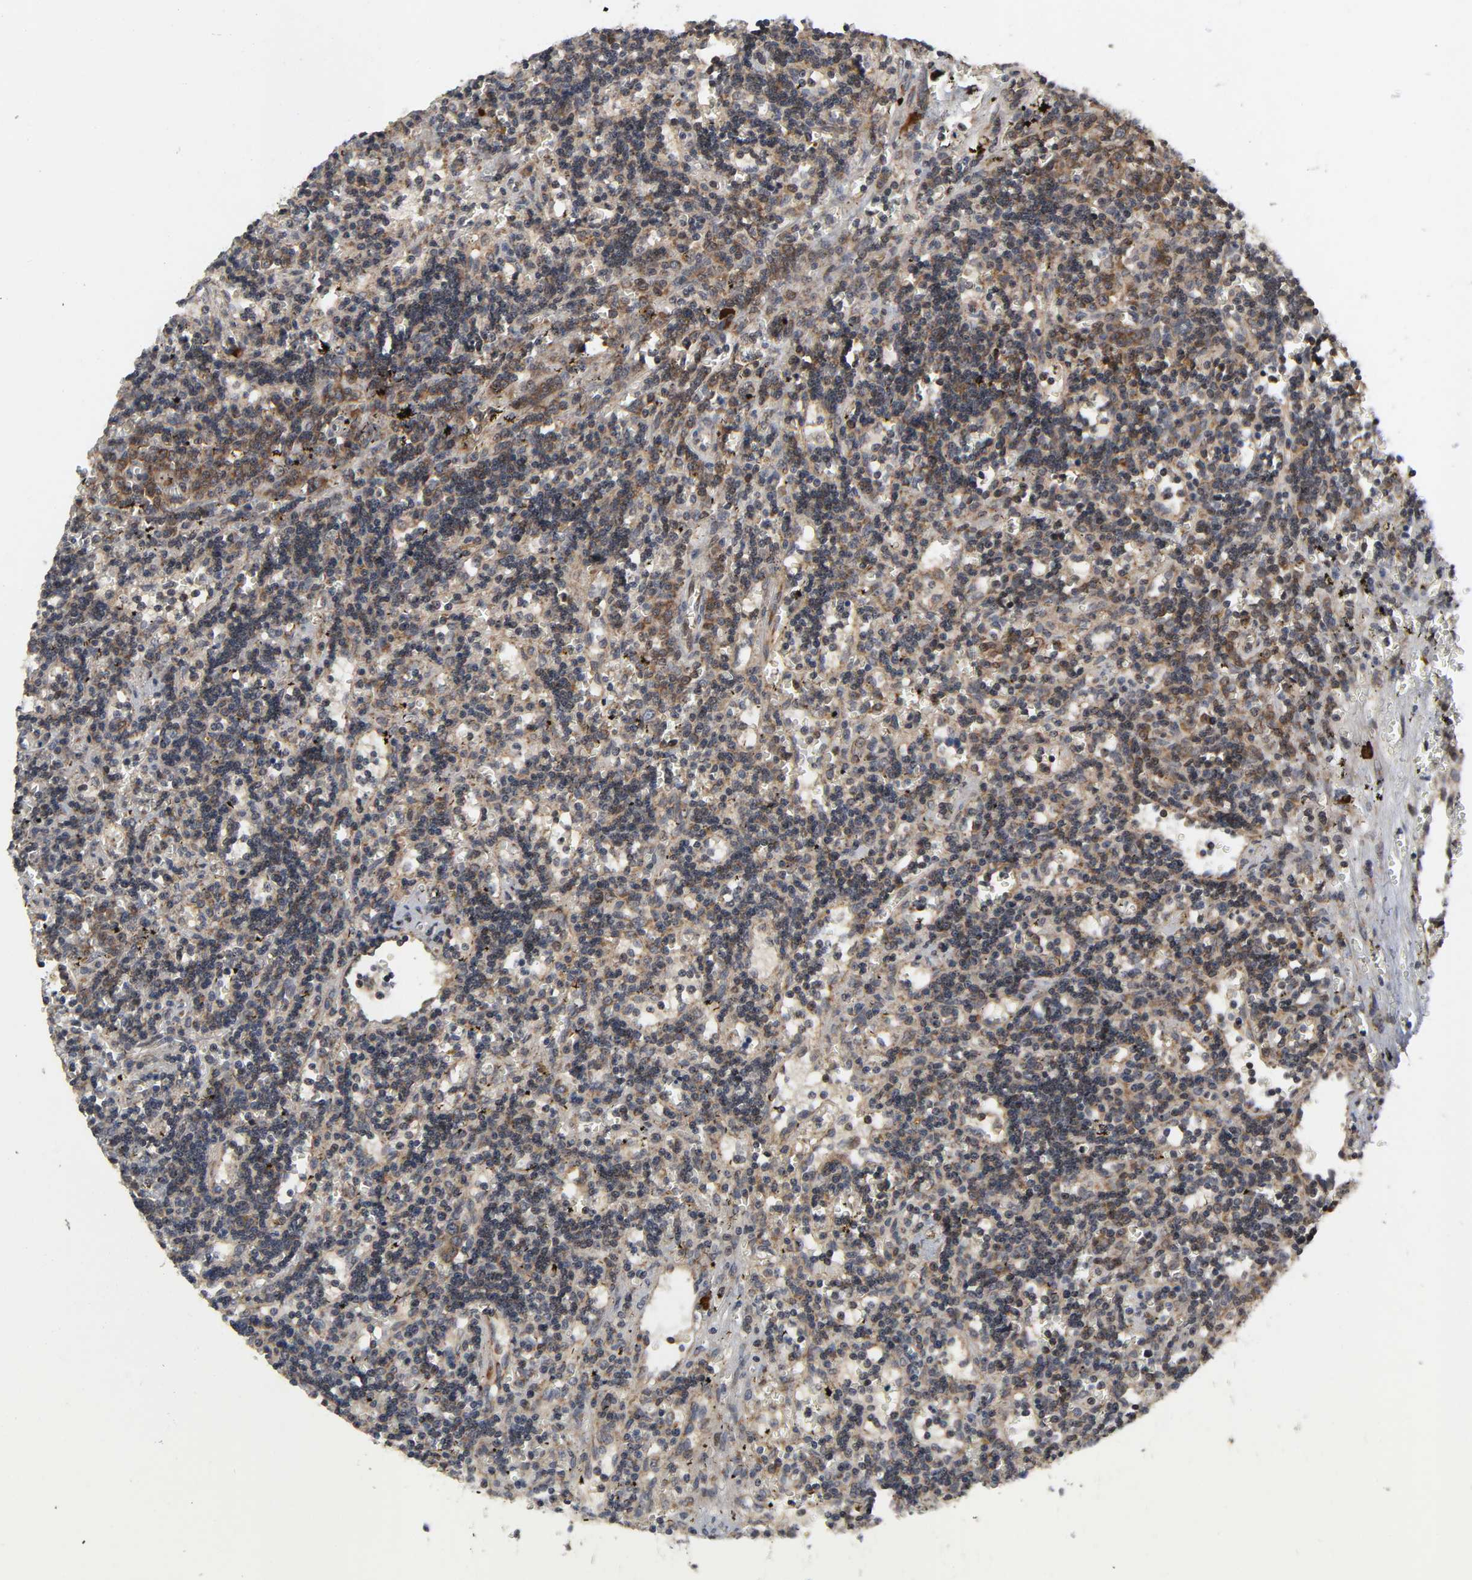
{"staining": {"intensity": "moderate", "quantity": ">75%", "location": "cytoplasmic/membranous"}, "tissue": "lymphoma", "cell_type": "Tumor cells", "image_type": "cancer", "snomed": [{"axis": "morphology", "description": "Malignant lymphoma, non-Hodgkin's type, Low grade"}, {"axis": "topography", "description": "Spleen"}], "caption": "A brown stain highlights moderate cytoplasmic/membranous staining of a protein in human lymphoma tumor cells.", "gene": "SLC30A9", "patient": {"sex": "male", "age": 60}}